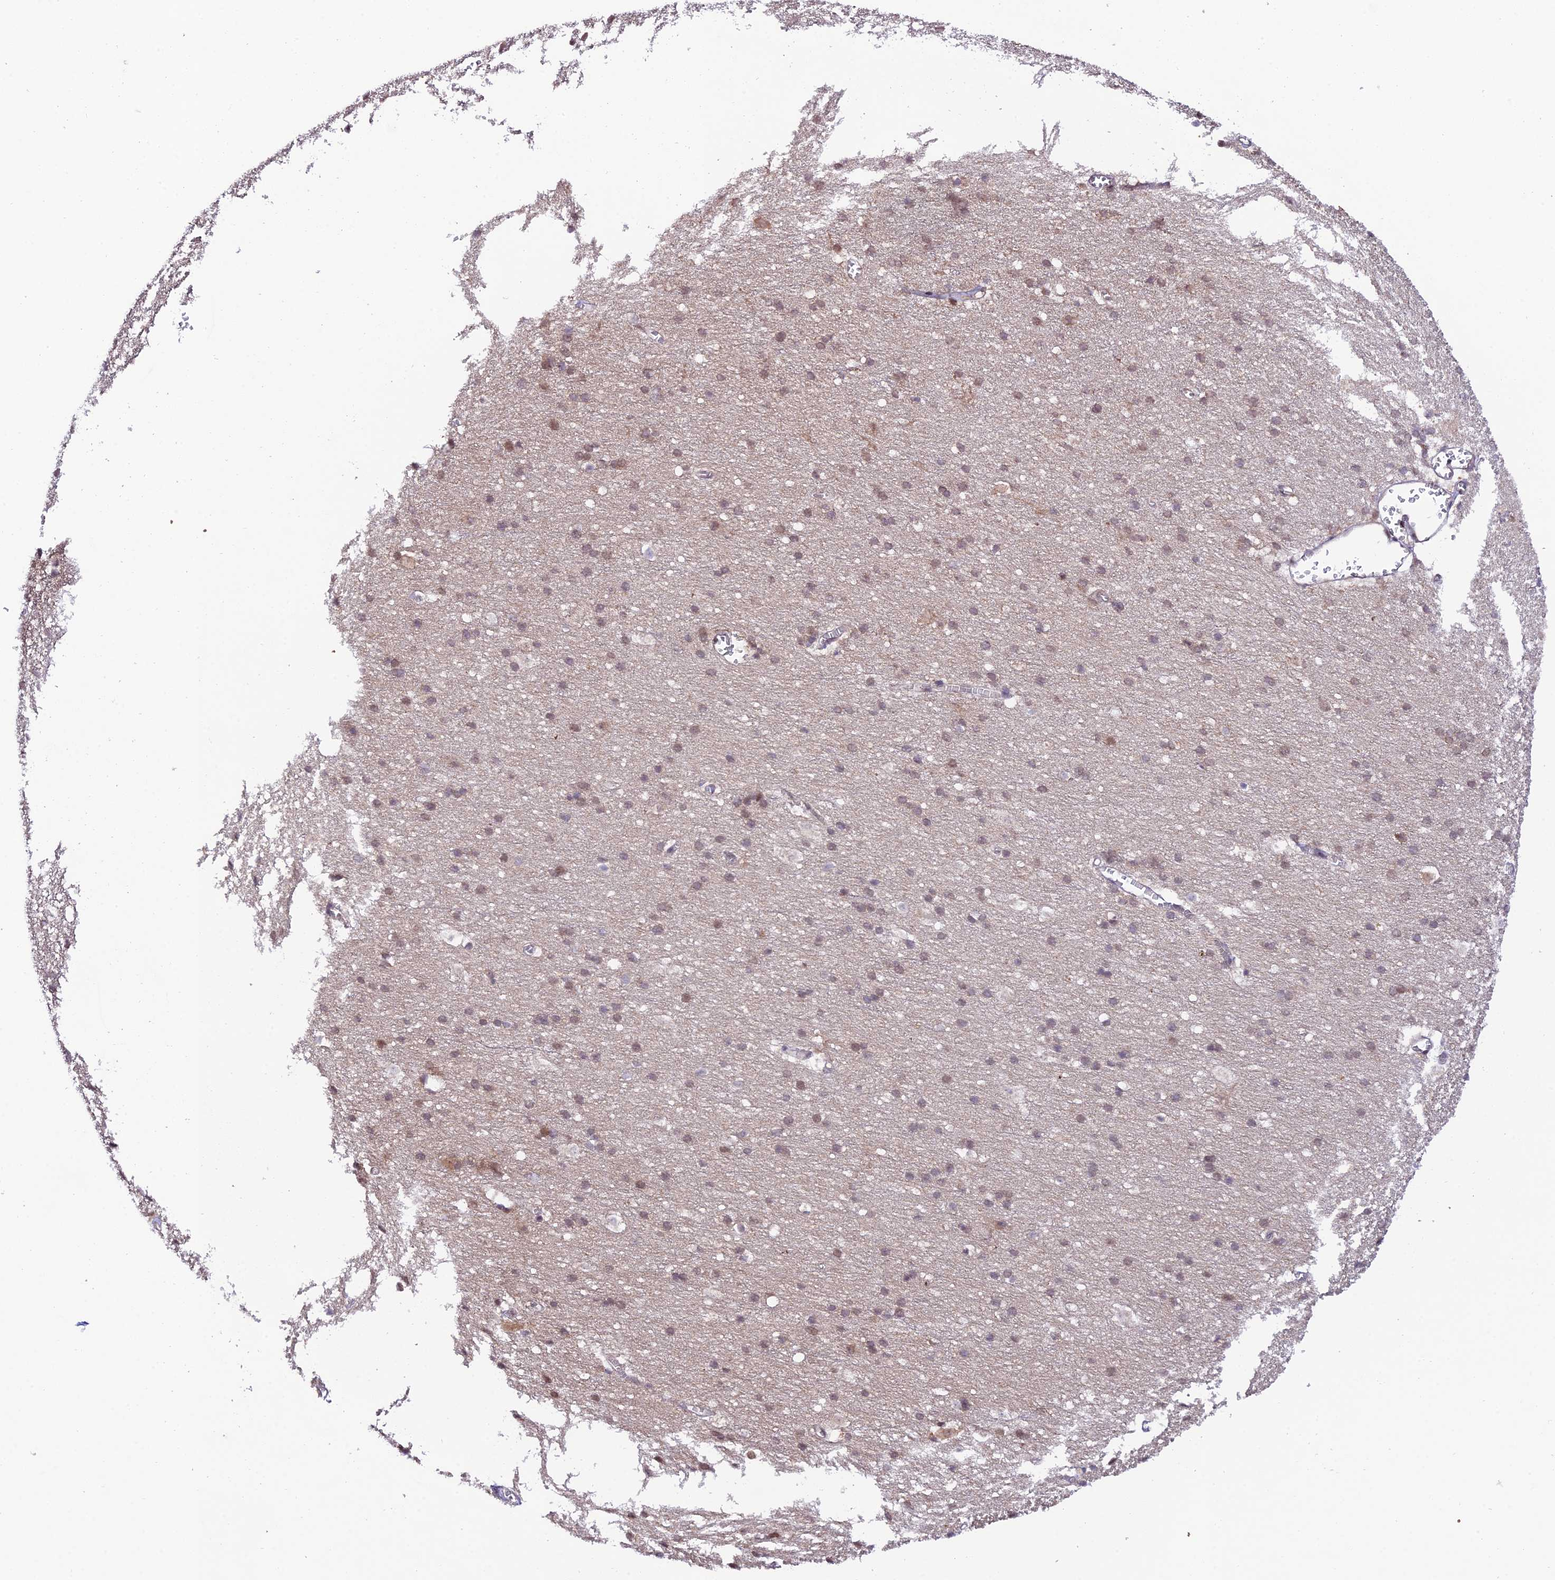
{"staining": {"intensity": "negative", "quantity": "none", "location": "none"}, "tissue": "cerebral cortex", "cell_type": "Endothelial cells", "image_type": "normal", "snomed": [{"axis": "morphology", "description": "Normal tissue, NOS"}, {"axis": "topography", "description": "Cerebral cortex"}], "caption": "This is an immunohistochemistry (IHC) micrograph of normal human cerebral cortex. There is no positivity in endothelial cells.", "gene": "TRIM40", "patient": {"sex": "male", "age": 54}}